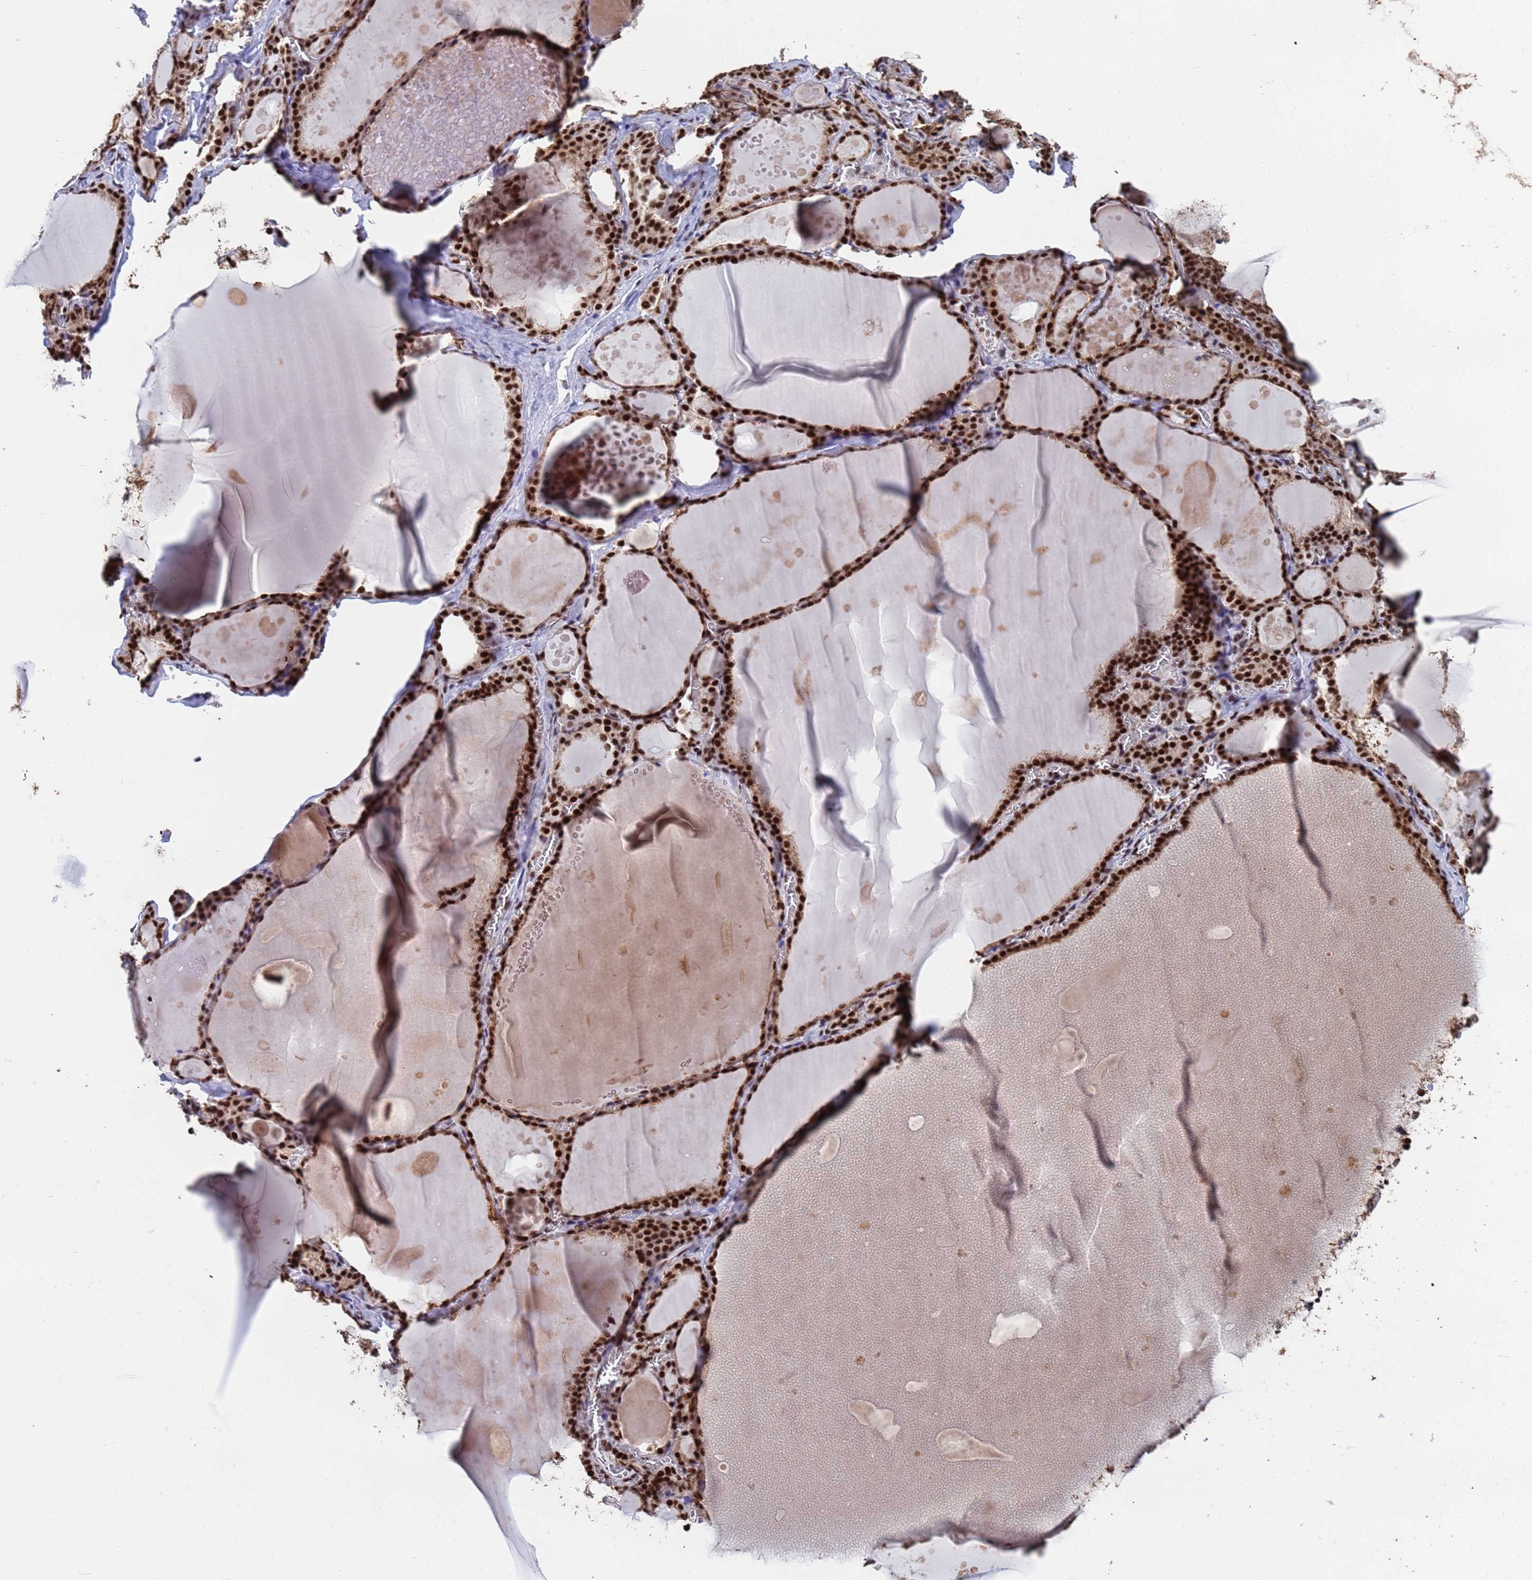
{"staining": {"intensity": "strong", "quantity": ">75%", "location": "nuclear"}, "tissue": "thyroid gland", "cell_type": "Glandular cells", "image_type": "normal", "snomed": [{"axis": "morphology", "description": "Normal tissue, NOS"}, {"axis": "topography", "description": "Thyroid gland"}], "caption": "The immunohistochemical stain shows strong nuclear staining in glandular cells of benign thyroid gland. (brown staining indicates protein expression, while blue staining denotes nuclei).", "gene": "SF3B2", "patient": {"sex": "male", "age": 56}}